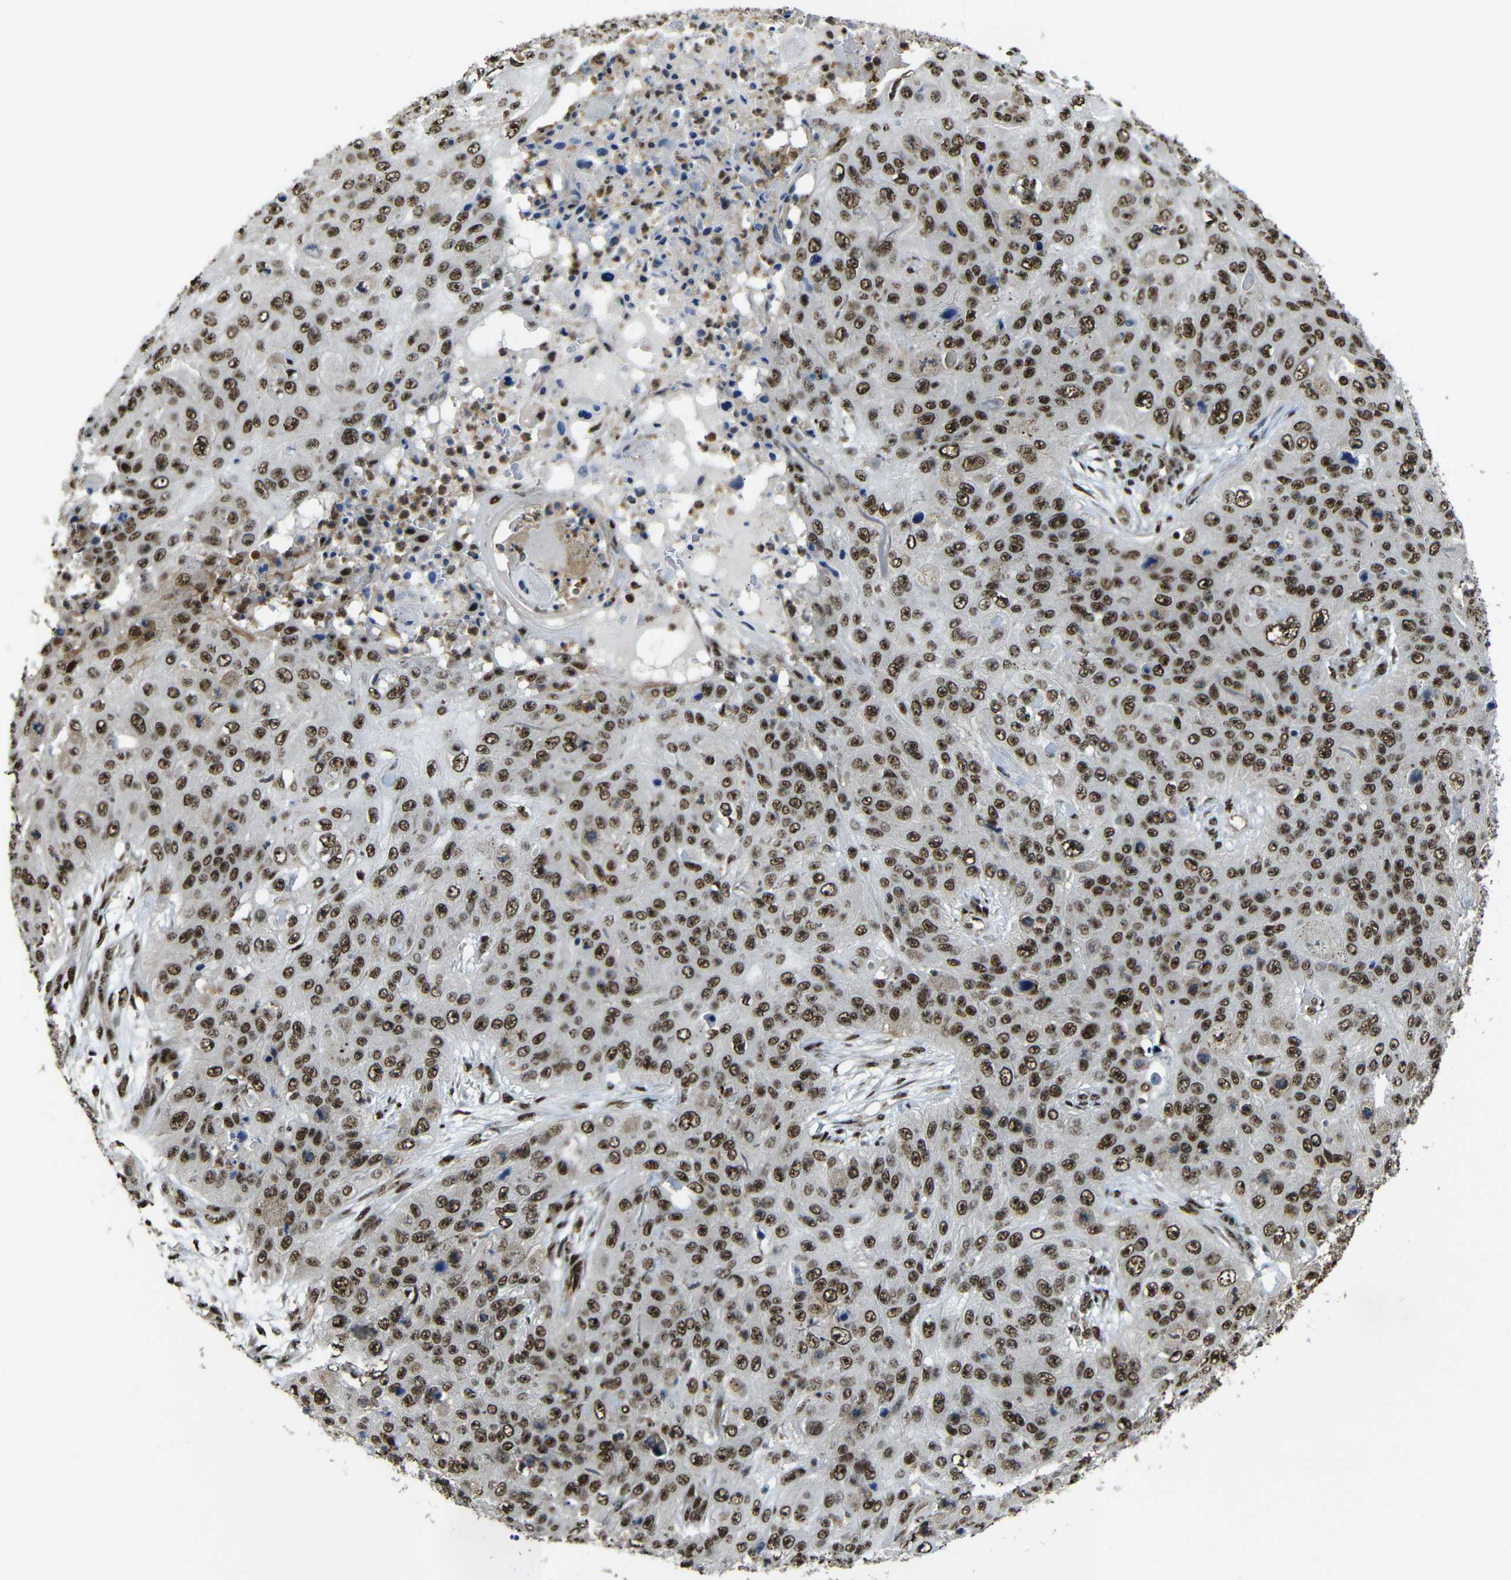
{"staining": {"intensity": "moderate", "quantity": ">75%", "location": "cytoplasmic/membranous,nuclear"}, "tissue": "skin cancer", "cell_type": "Tumor cells", "image_type": "cancer", "snomed": [{"axis": "morphology", "description": "Squamous cell carcinoma, NOS"}, {"axis": "topography", "description": "Skin"}], "caption": "Human skin cancer stained with a protein marker displays moderate staining in tumor cells.", "gene": "TCF7L2", "patient": {"sex": "female", "age": 80}}